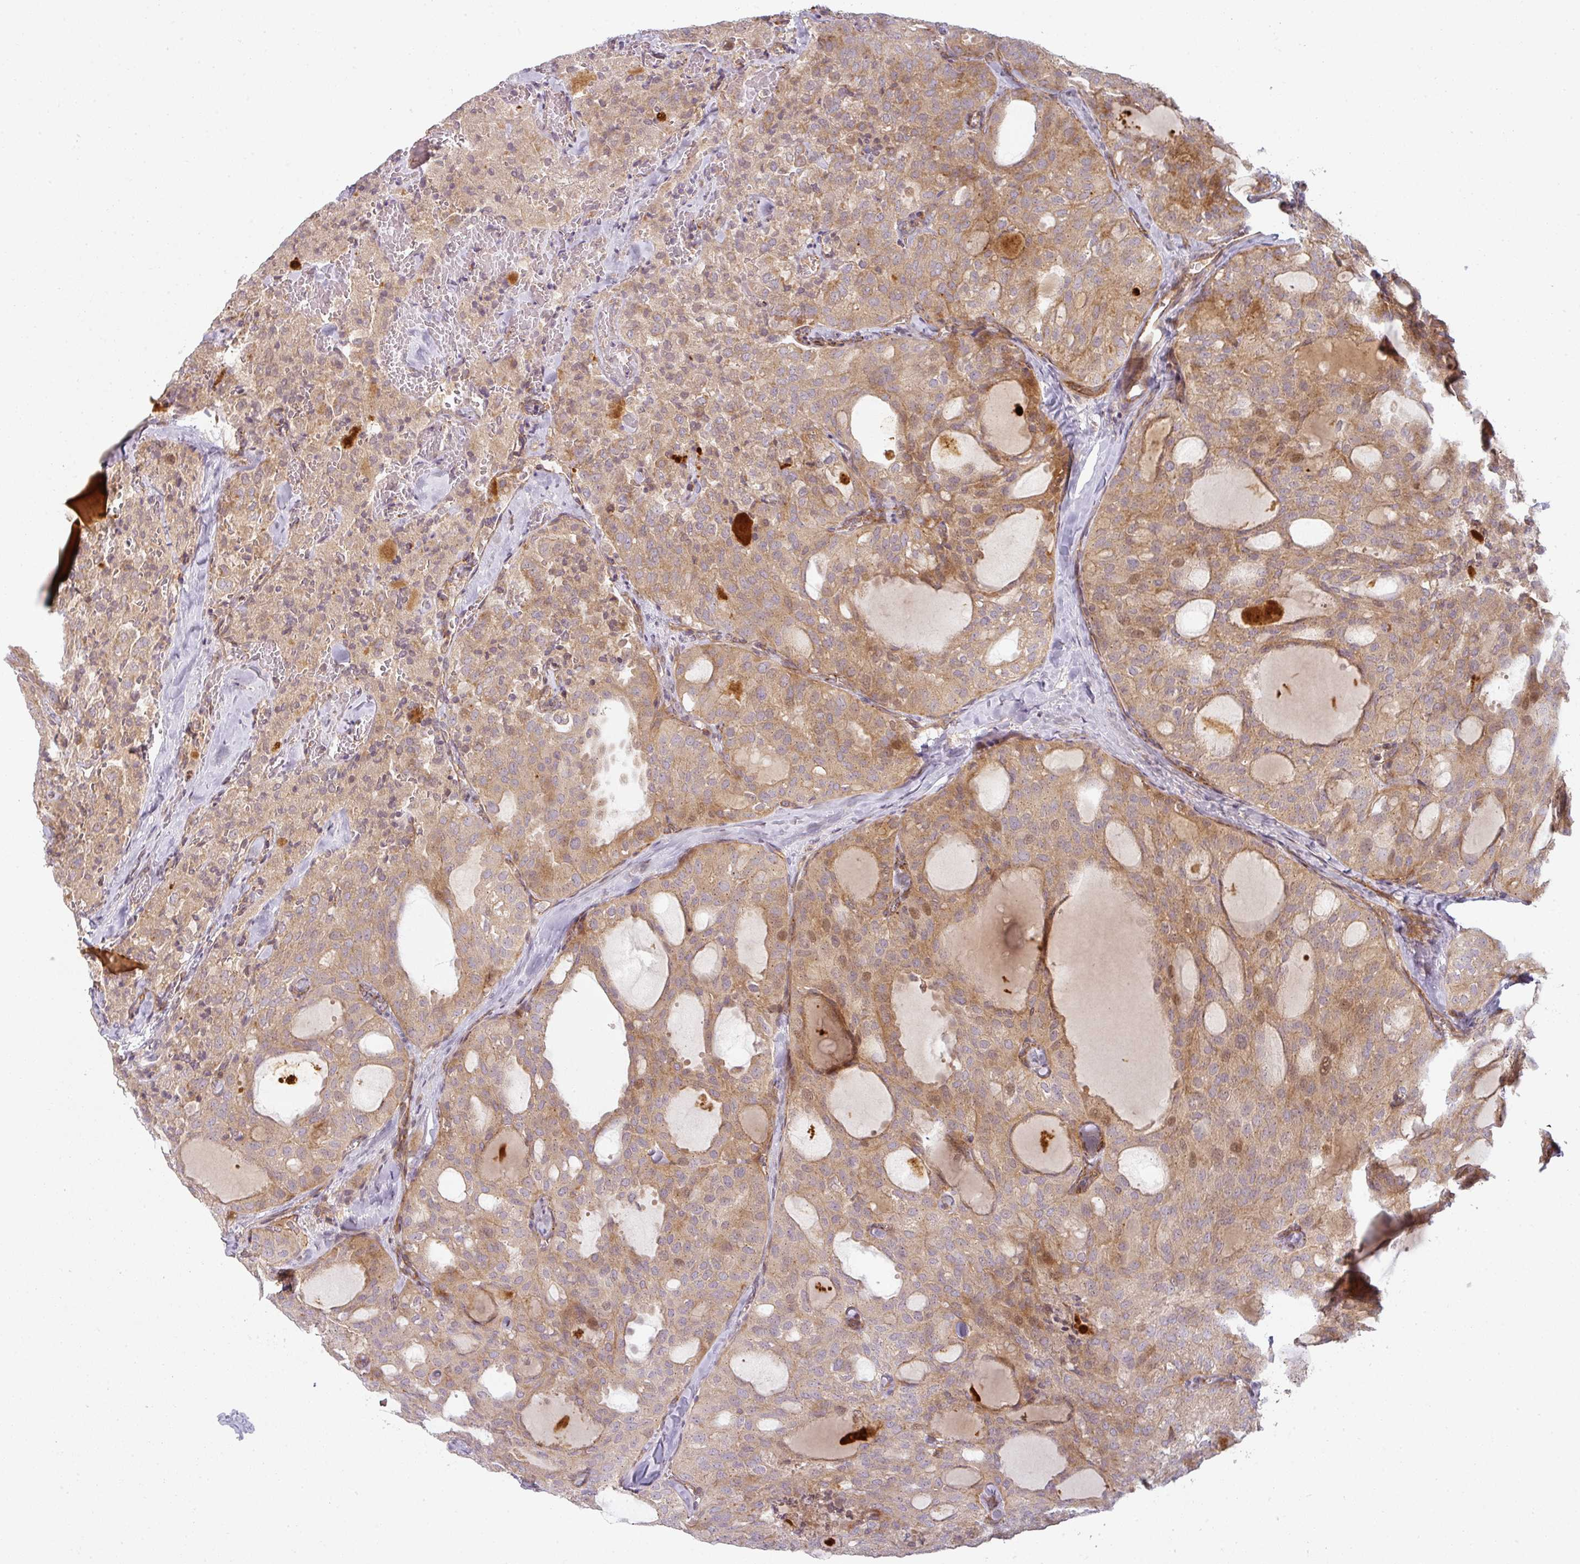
{"staining": {"intensity": "weak", "quantity": ">75%", "location": "cytoplasmic/membranous,nuclear"}, "tissue": "thyroid cancer", "cell_type": "Tumor cells", "image_type": "cancer", "snomed": [{"axis": "morphology", "description": "Follicular adenoma carcinoma, NOS"}, {"axis": "topography", "description": "Thyroid gland"}], "caption": "This micrograph shows thyroid cancer (follicular adenoma carcinoma) stained with immunohistochemistry (IHC) to label a protein in brown. The cytoplasmic/membranous and nuclear of tumor cells show weak positivity for the protein. Nuclei are counter-stained blue.", "gene": "CNOT1", "patient": {"sex": "male", "age": 75}}